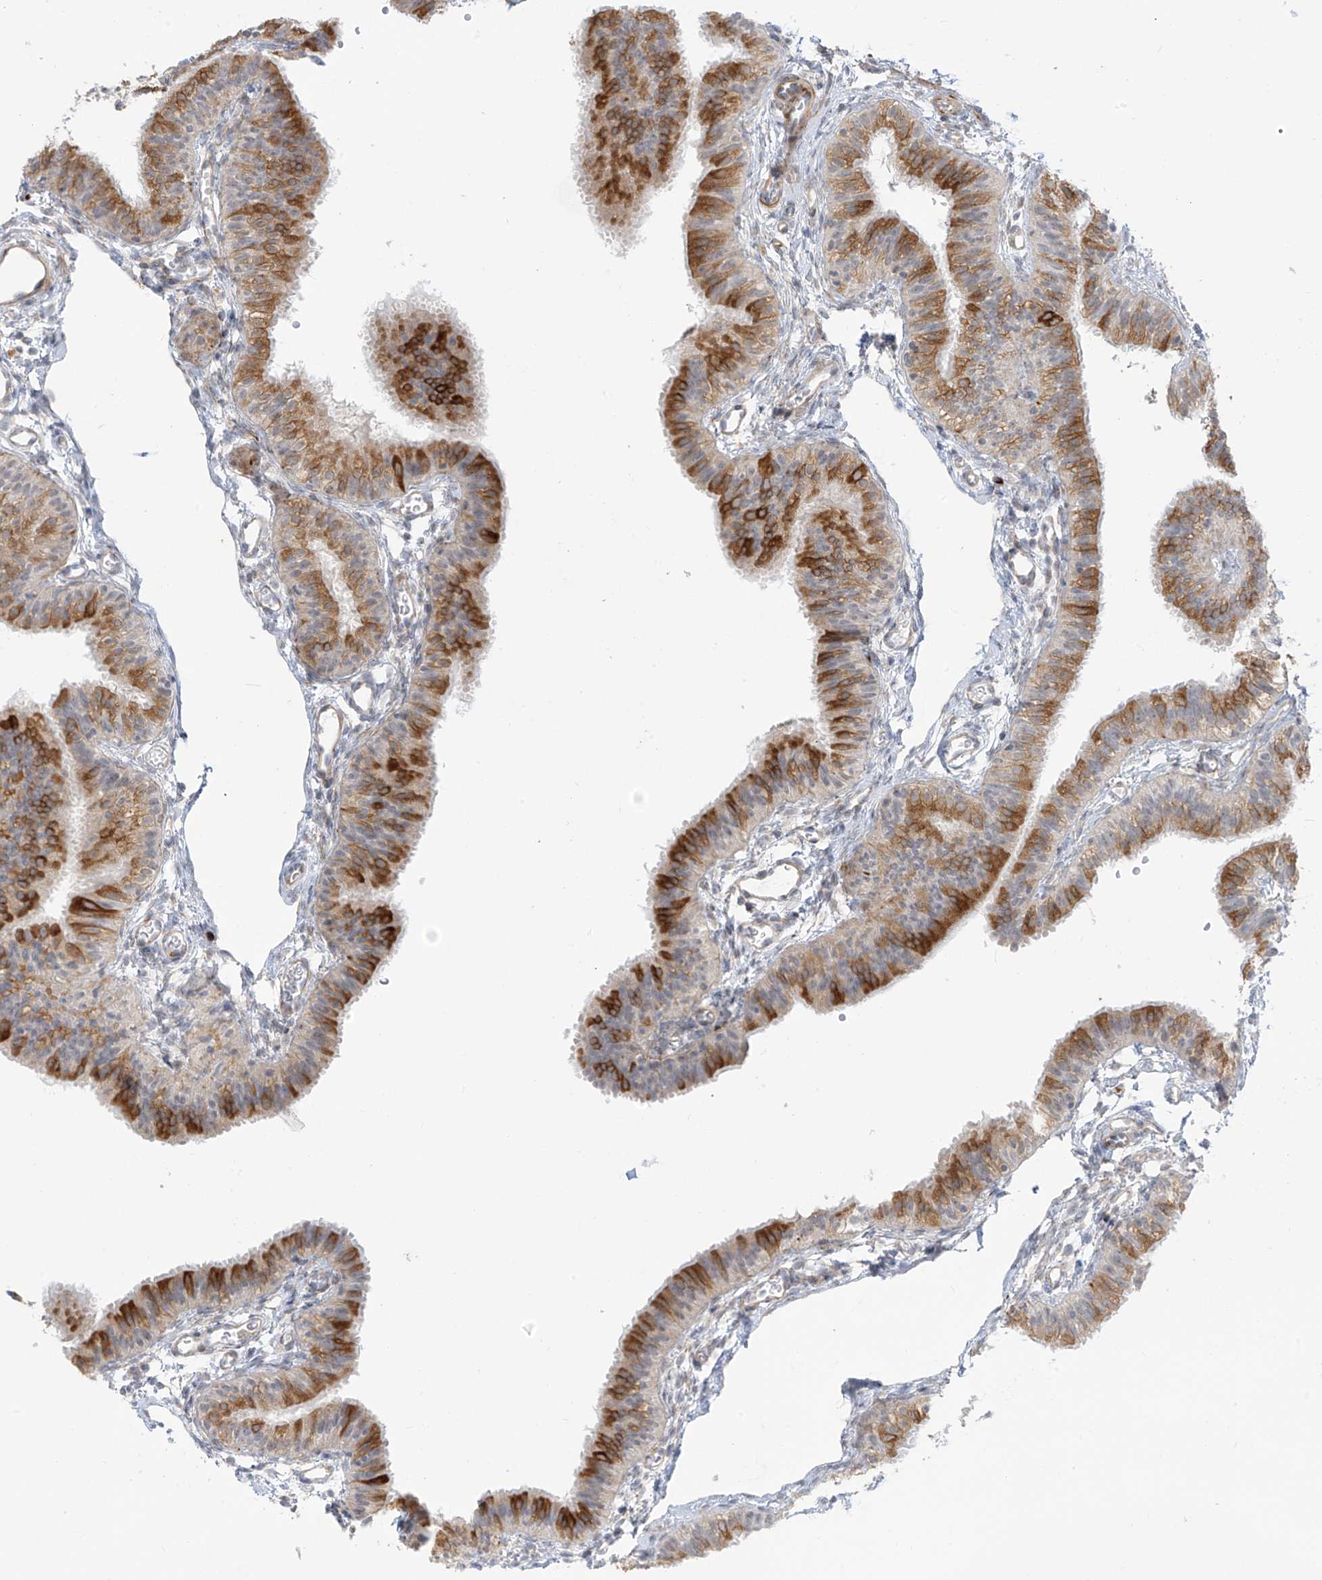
{"staining": {"intensity": "moderate", "quantity": "25%-75%", "location": "cytoplasmic/membranous"}, "tissue": "fallopian tube", "cell_type": "Glandular cells", "image_type": "normal", "snomed": [{"axis": "morphology", "description": "Normal tissue, NOS"}, {"axis": "topography", "description": "Fallopian tube"}], "caption": "Immunohistochemistry (IHC) histopathology image of normal fallopian tube: fallopian tube stained using immunohistochemistry reveals medium levels of moderate protein expression localized specifically in the cytoplasmic/membranous of glandular cells, appearing as a cytoplasmic/membranous brown color.", "gene": "HS6ST2", "patient": {"sex": "female", "age": 35}}